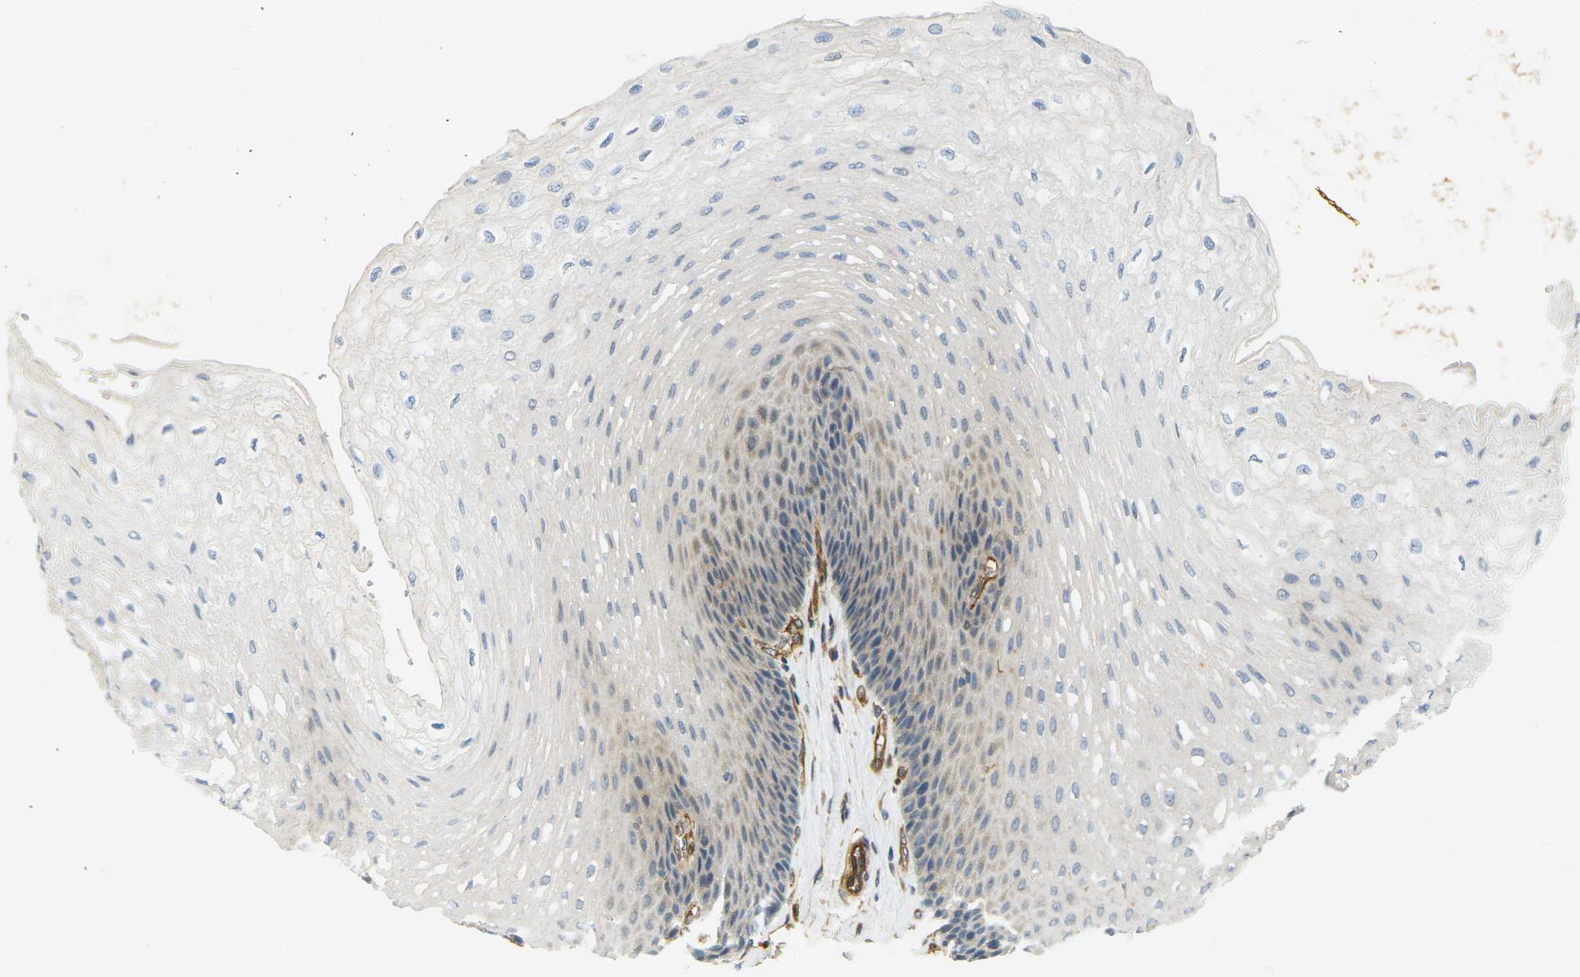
{"staining": {"intensity": "negative", "quantity": "none", "location": "none"}, "tissue": "esophagus", "cell_type": "Squamous epithelial cells", "image_type": "normal", "snomed": [{"axis": "morphology", "description": "Normal tissue, NOS"}, {"axis": "topography", "description": "Esophagus"}], "caption": "This is a photomicrograph of immunohistochemistry staining of normal esophagus, which shows no positivity in squamous epithelial cells.", "gene": "CYTH3", "patient": {"sex": "female", "age": 72}}